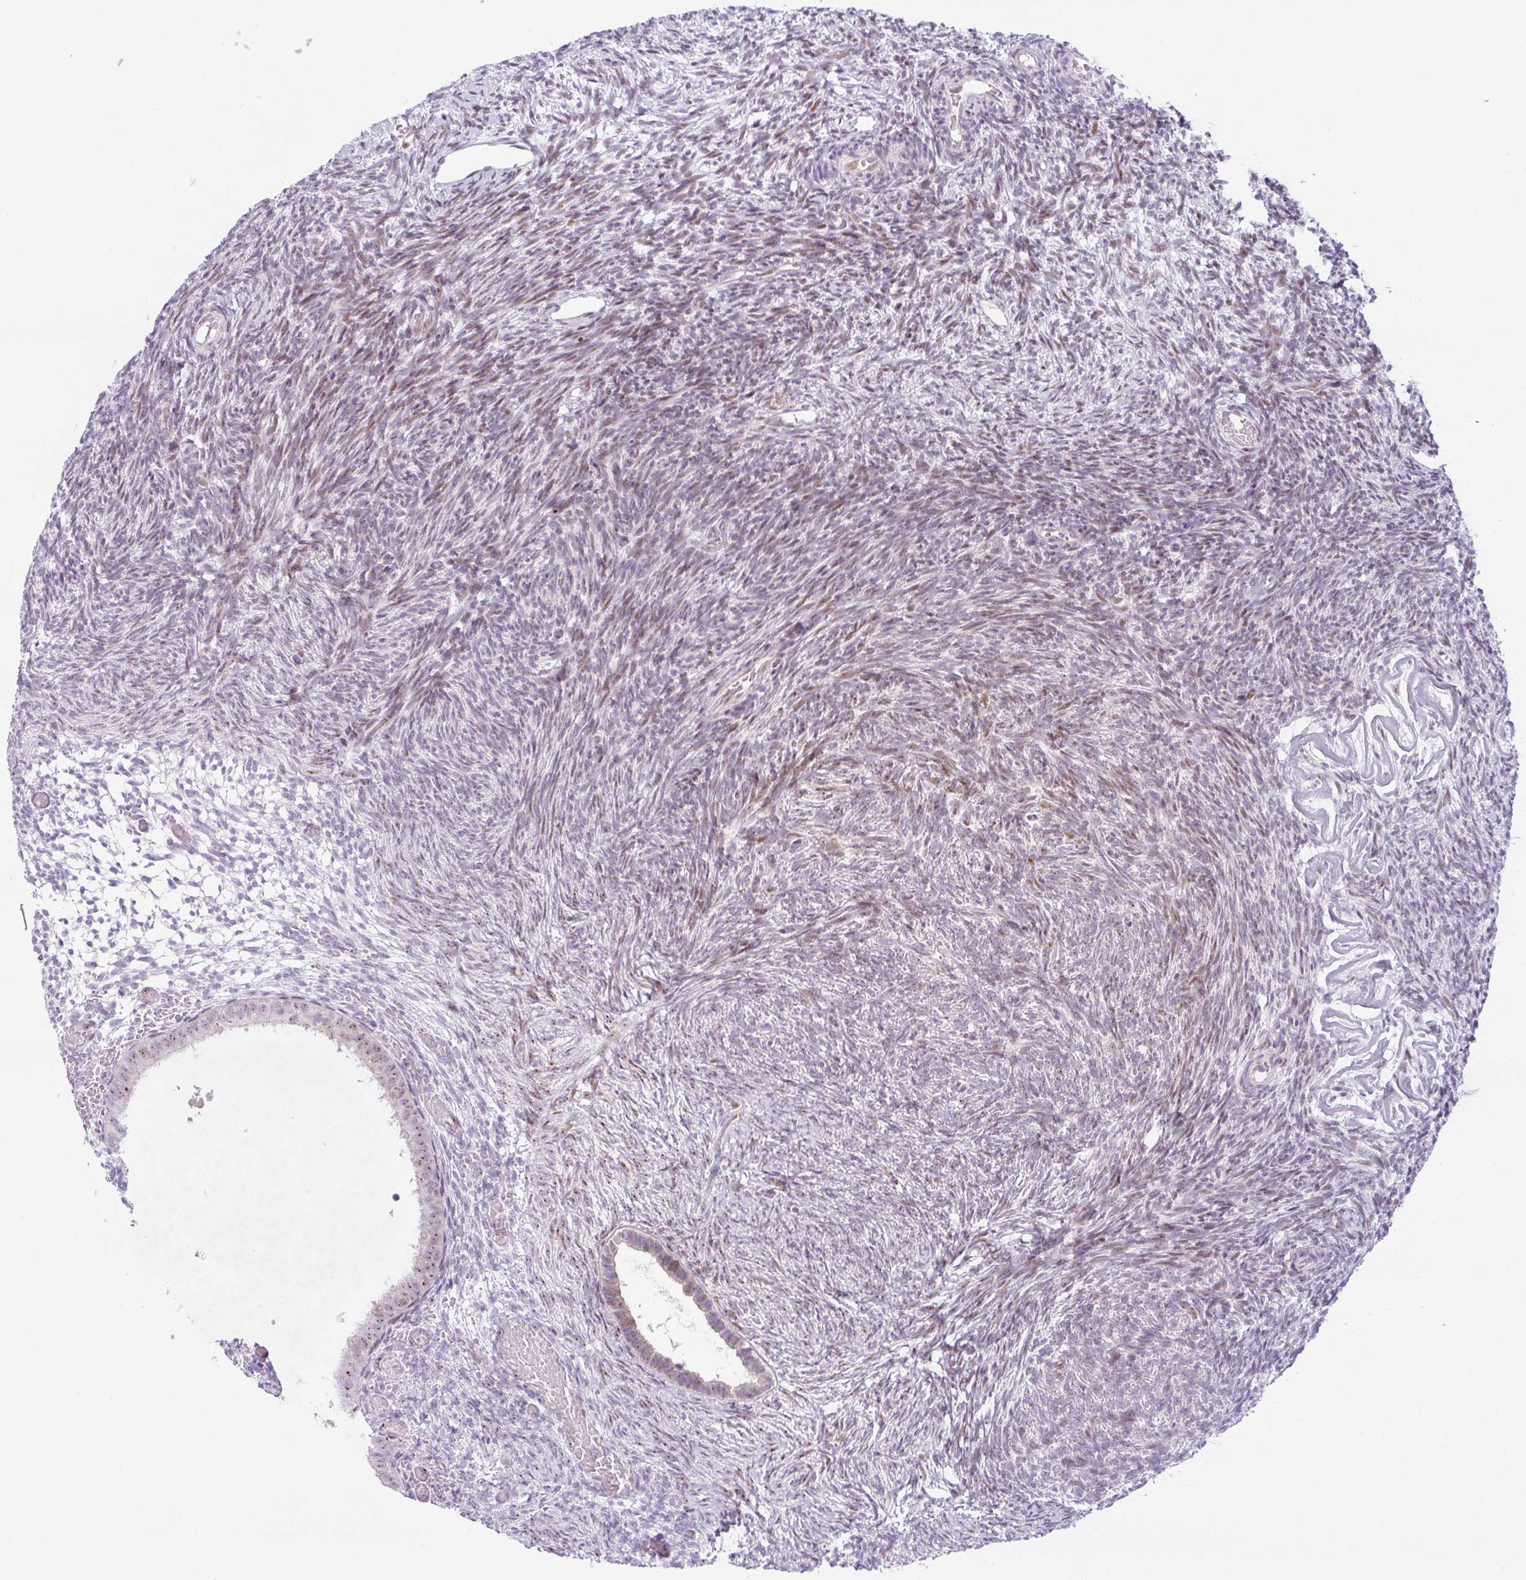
{"staining": {"intensity": "strong", "quantity": ">75%", "location": "cytoplasmic/membranous"}, "tissue": "ovary", "cell_type": "Follicle cells", "image_type": "normal", "snomed": [{"axis": "morphology", "description": "Normal tissue, NOS"}, {"axis": "topography", "description": "Ovary"}], "caption": "Ovary stained for a protein (brown) demonstrates strong cytoplasmic/membranous positive positivity in approximately >75% of follicle cells.", "gene": "NDUFB2", "patient": {"sex": "female", "age": 39}}